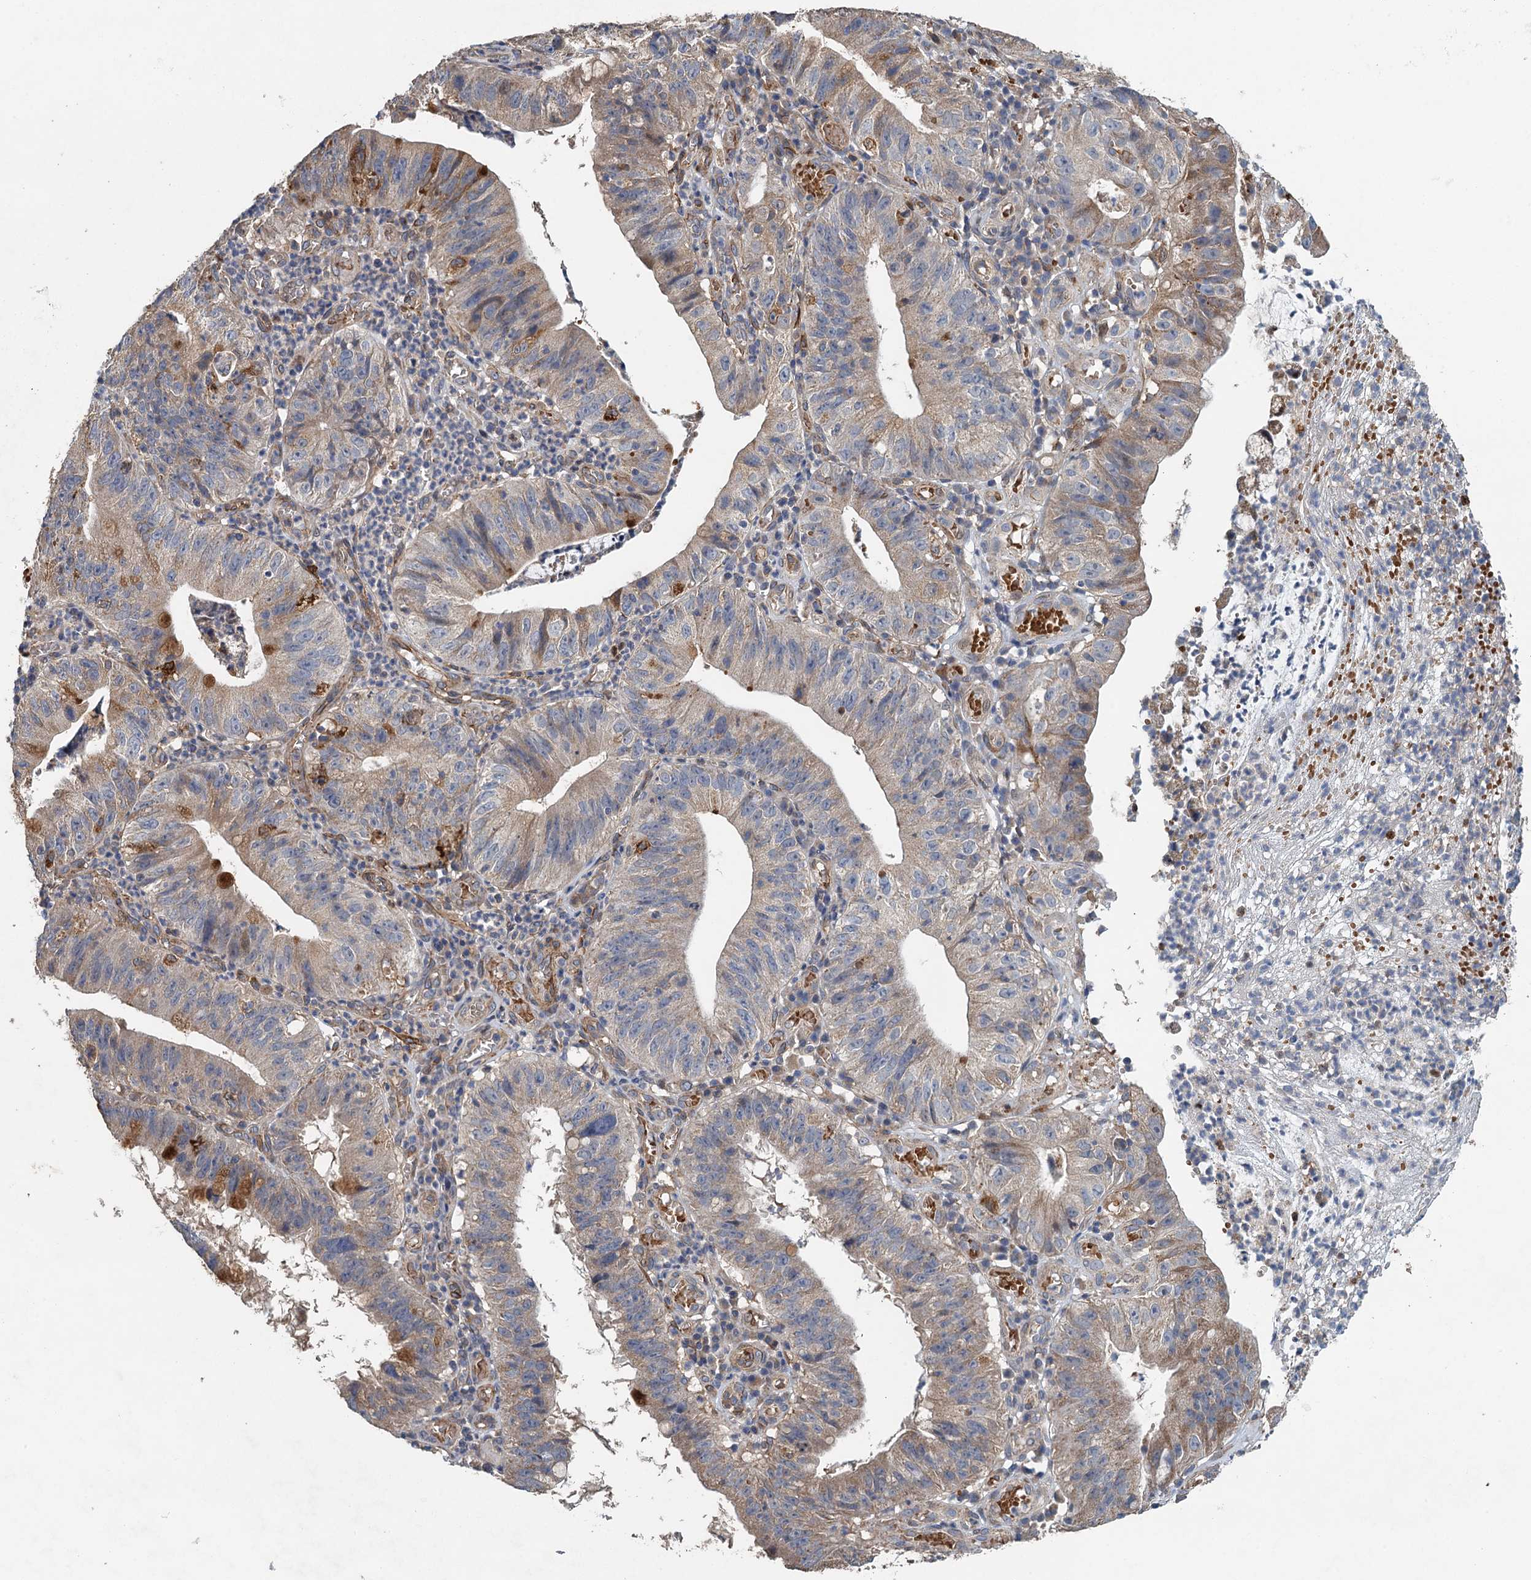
{"staining": {"intensity": "weak", "quantity": "25%-75%", "location": "cytoplasmic/membranous"}, "tissue": "stomach cancer", "cell_type": "Tumor cells", "image_type": "cancer", "snomed": [{"axis": "morphology", "description": "Adenocarcinoma, NOS"}, {"axis": "topography", "description": "Stomach"}], "caption": "The histopathology image shows immunohistochemical staining of stomach cancer. There is weak cytoplasmic/membranous positivity is identified in approximately 25%-75% of tumor cells. (DAB (3,3'-diaminobenzidine) = brown stain, brightfield microscopy at high magnification).", "gene": "RSAD2", "patient": {"sex": "male", "age": 59}}